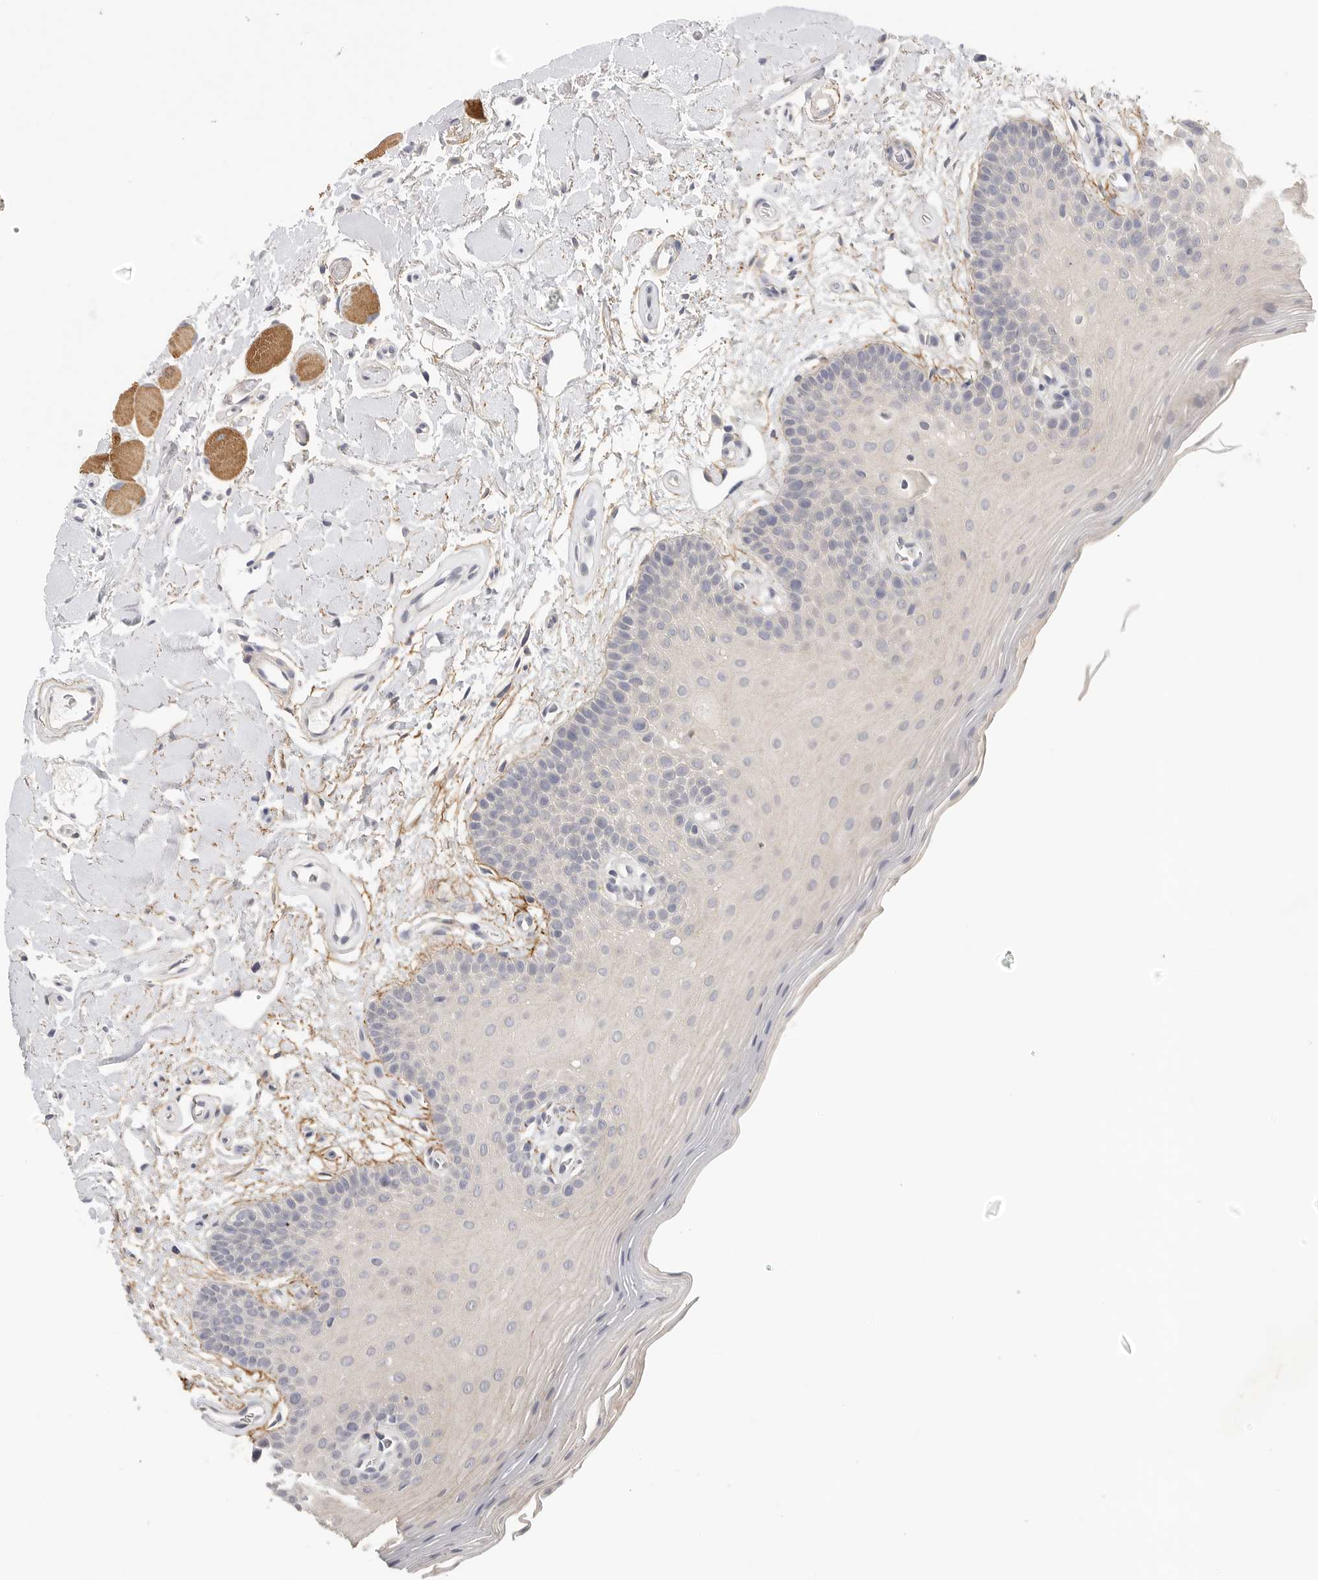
{"staining": {"intensity": "negative", "quantity": "none", "location": "none"}, "tissue": "oral mucosa", "cell_type": "Squamous epithelial cells", "image_type": "normal", "snomed": [{"axis": "morphology", "description": "Normal tissue, NOS"}, {"axis": "topography", "description": "Oral tissue"}], "caption": "Image shows no protein staining in squamous epithelial cells of benign oral mucosa. (DAB immunohistochemistry with hematoxylin counter stain).", "gene": "FBN2", "patient": {"sex": "male", "age": 62}}